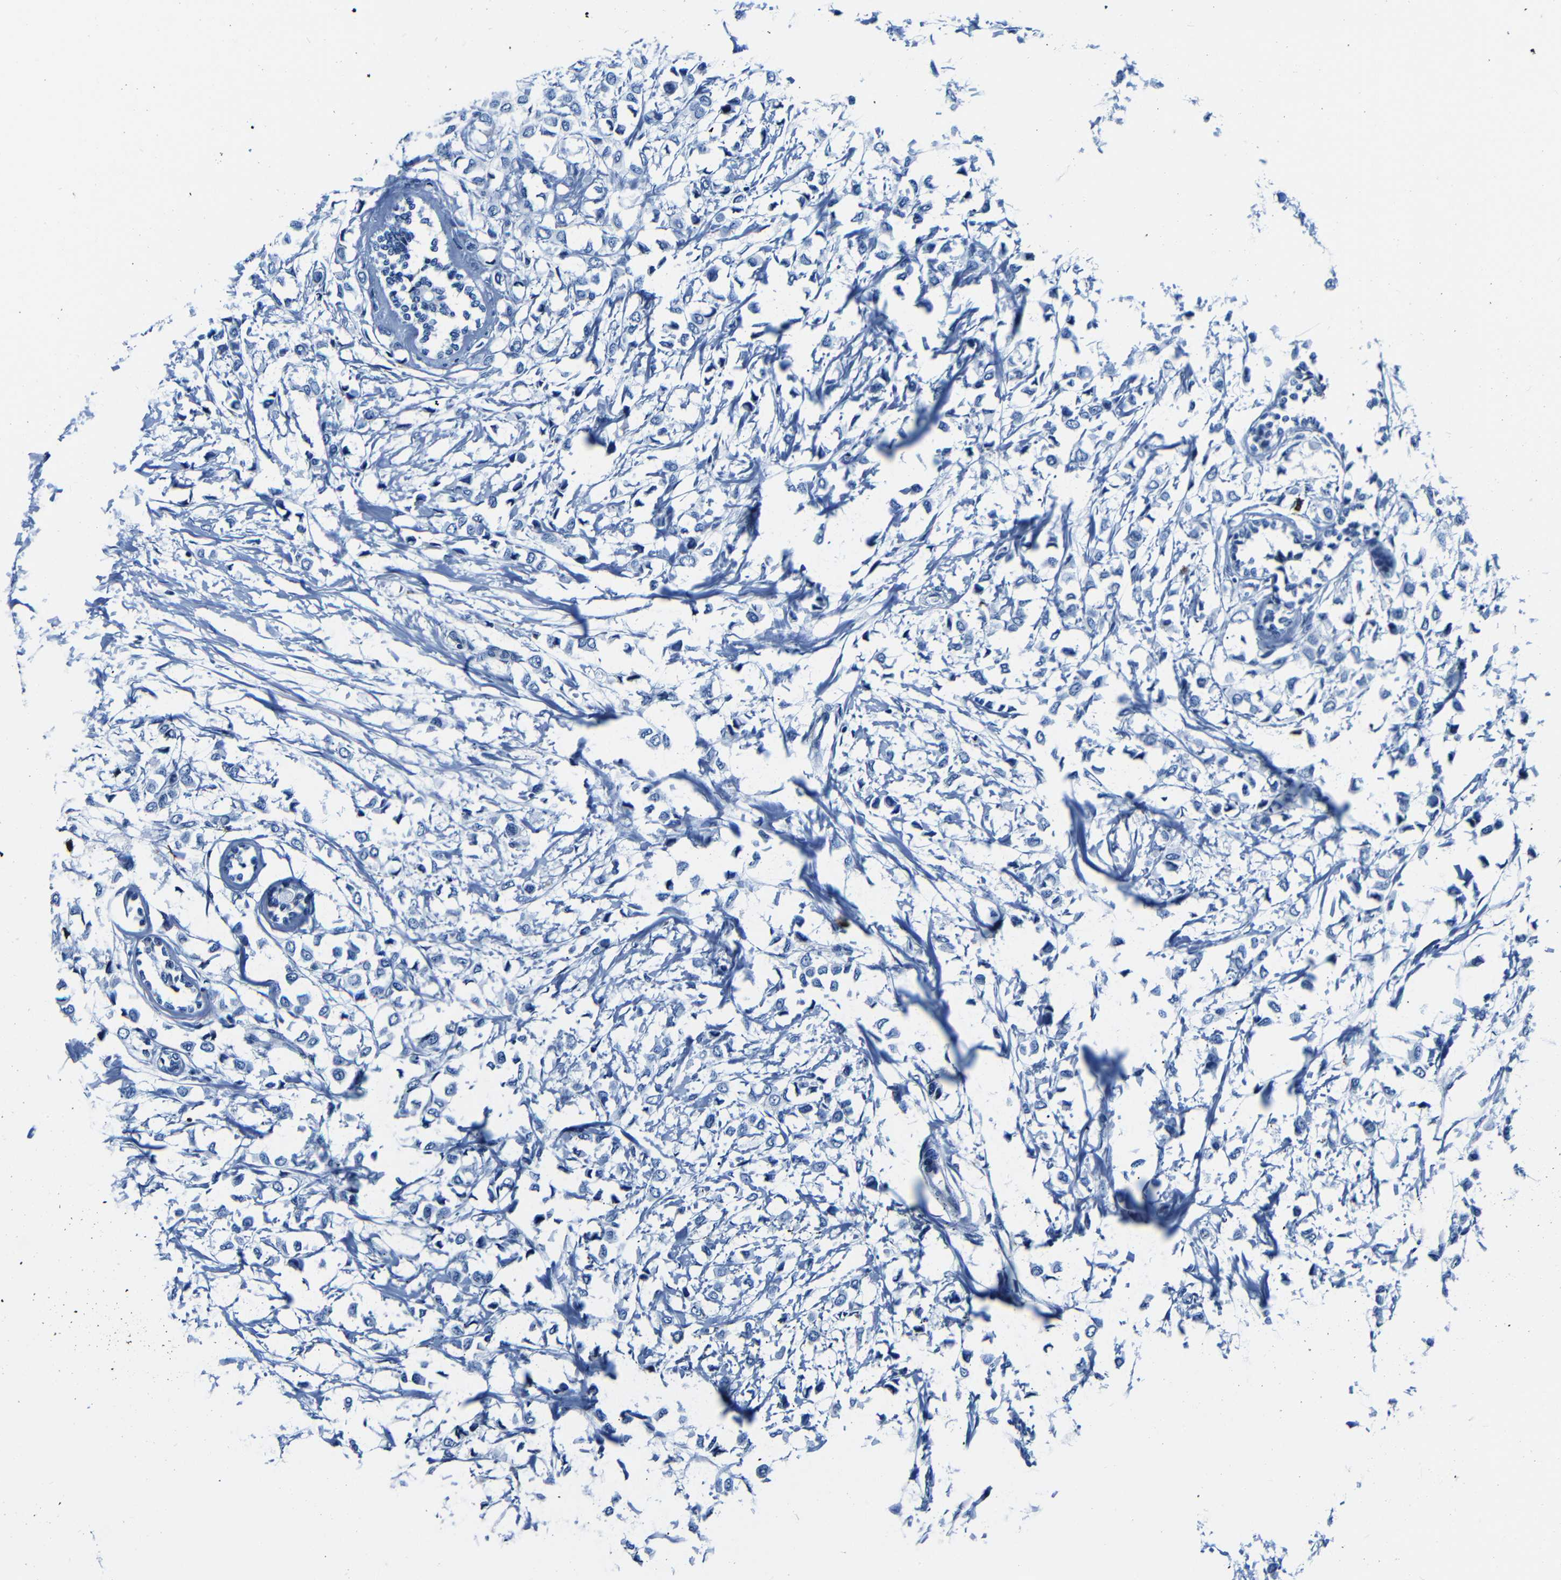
{"staining": {"intensity": "negative", "quantity": "none", "location": "none"}, "tissue": "breast cancer", "cell_type": "Tumor cells", "image_type": "cancer", "snomed": [{"axis": "morphology", "description": "Lobular carcinoma"}, {"axis": "topography", "description": "Breast"}], "caption": "Tumor cells show no significant protein staining in breast cancer (lobular carcinoma). (Stains: DAB immunohistochemistry with hematoxylin counter stain, Microscopy: brightfield microscopy at high magnification).", "gene": "NCBP3", "patient": {"sex": "female", "age": 51}}